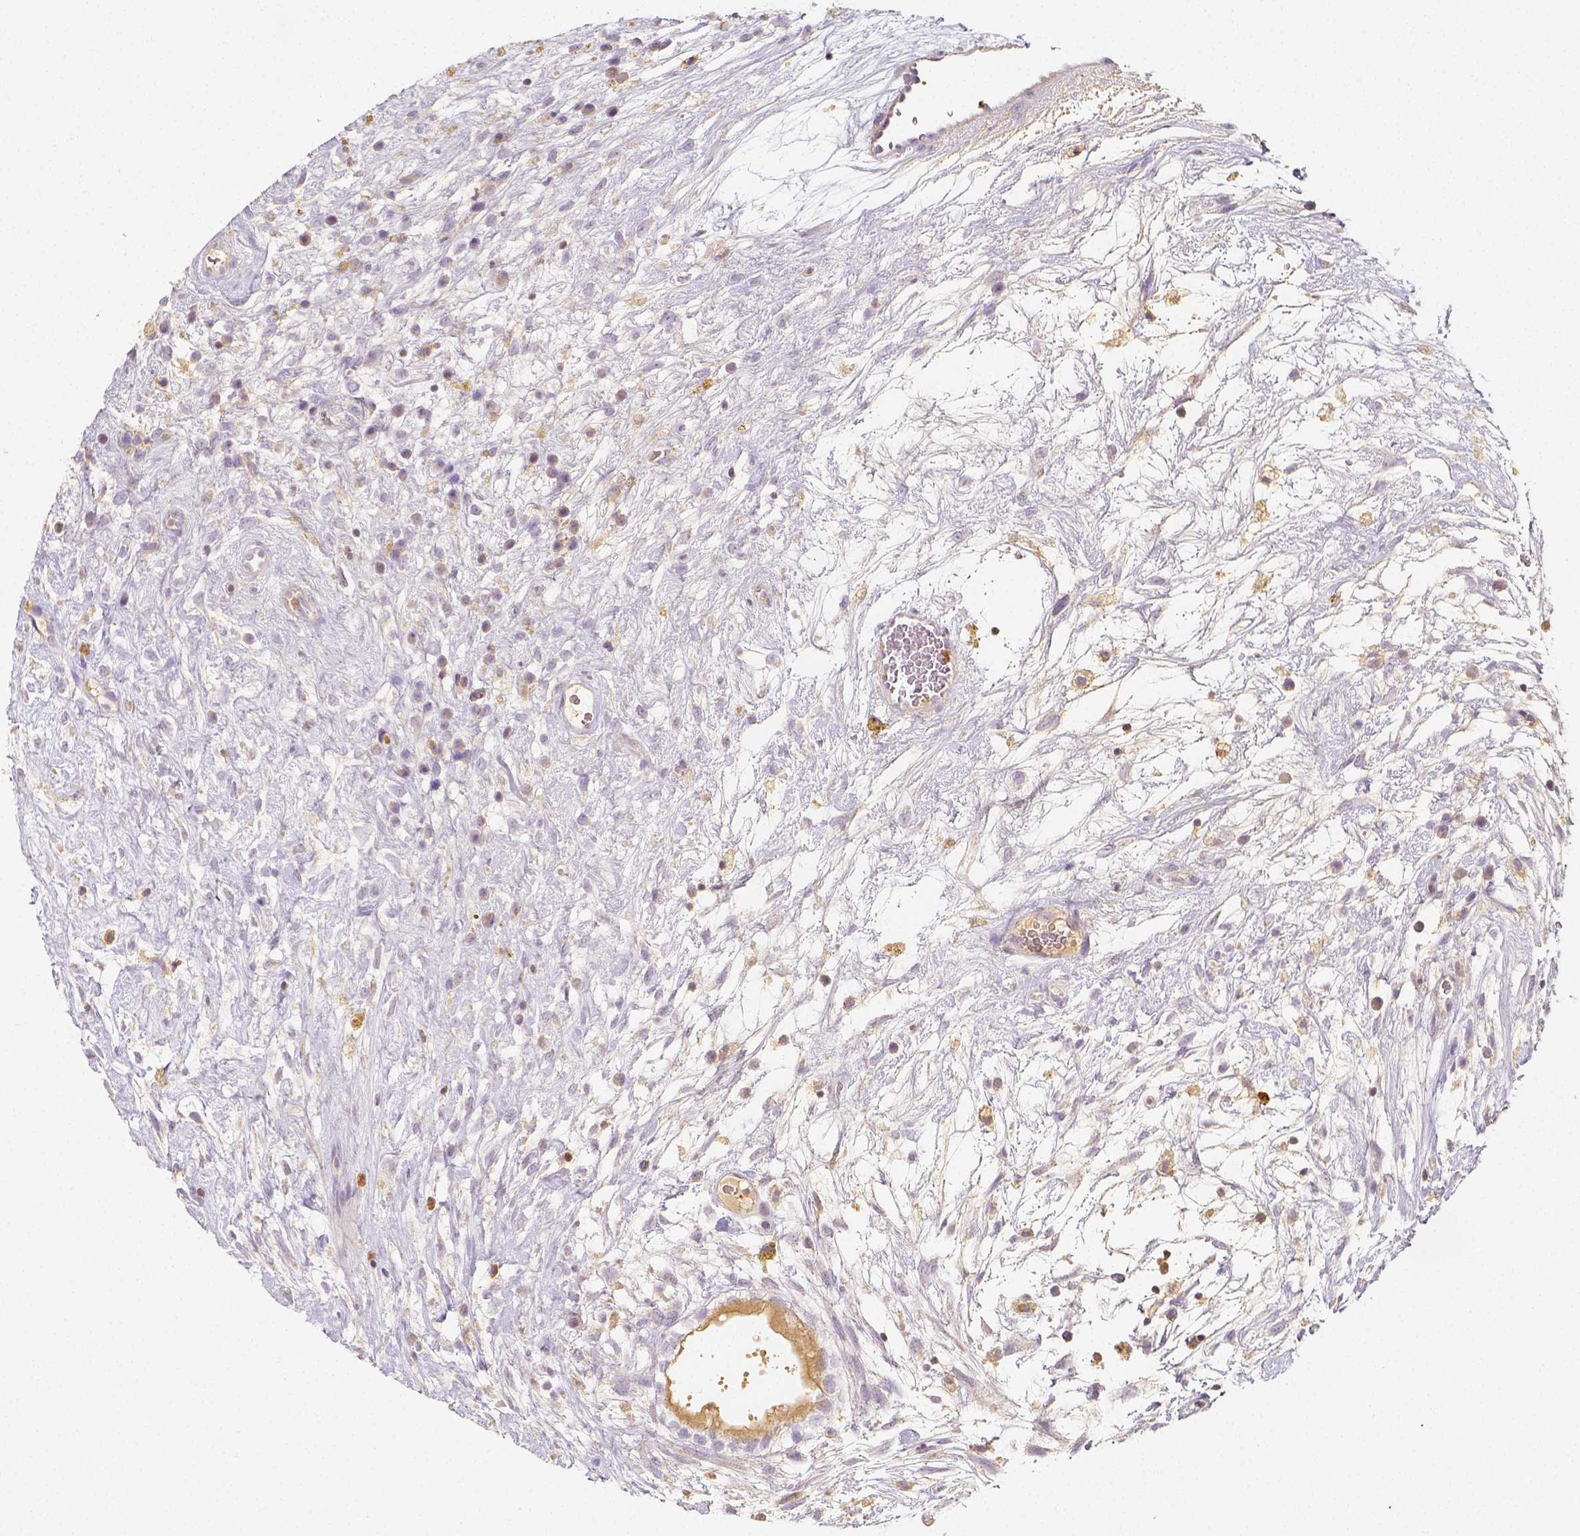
{"staining": {"intensity": "negative", "quantity": "none", "location": "none"}, "tissue": "testis cancer", "cell_type": "Tumor cells", "image_type": "cancer", "snomed": [{"axis": "morphology", "description": "Normal tissue, NOS"}, {"axis": "morphology", "description": "Carcinoma, Embryonal, NOS"}, {"axis": "topography", "description": "Testis"}], "caption": "Immunohistochemical staining of embryonal carcinoma (testis) reveals no significant expression in tumor cells.", "gene": "PTPRJ", "patient": {"sex": "male", "age": 32}}